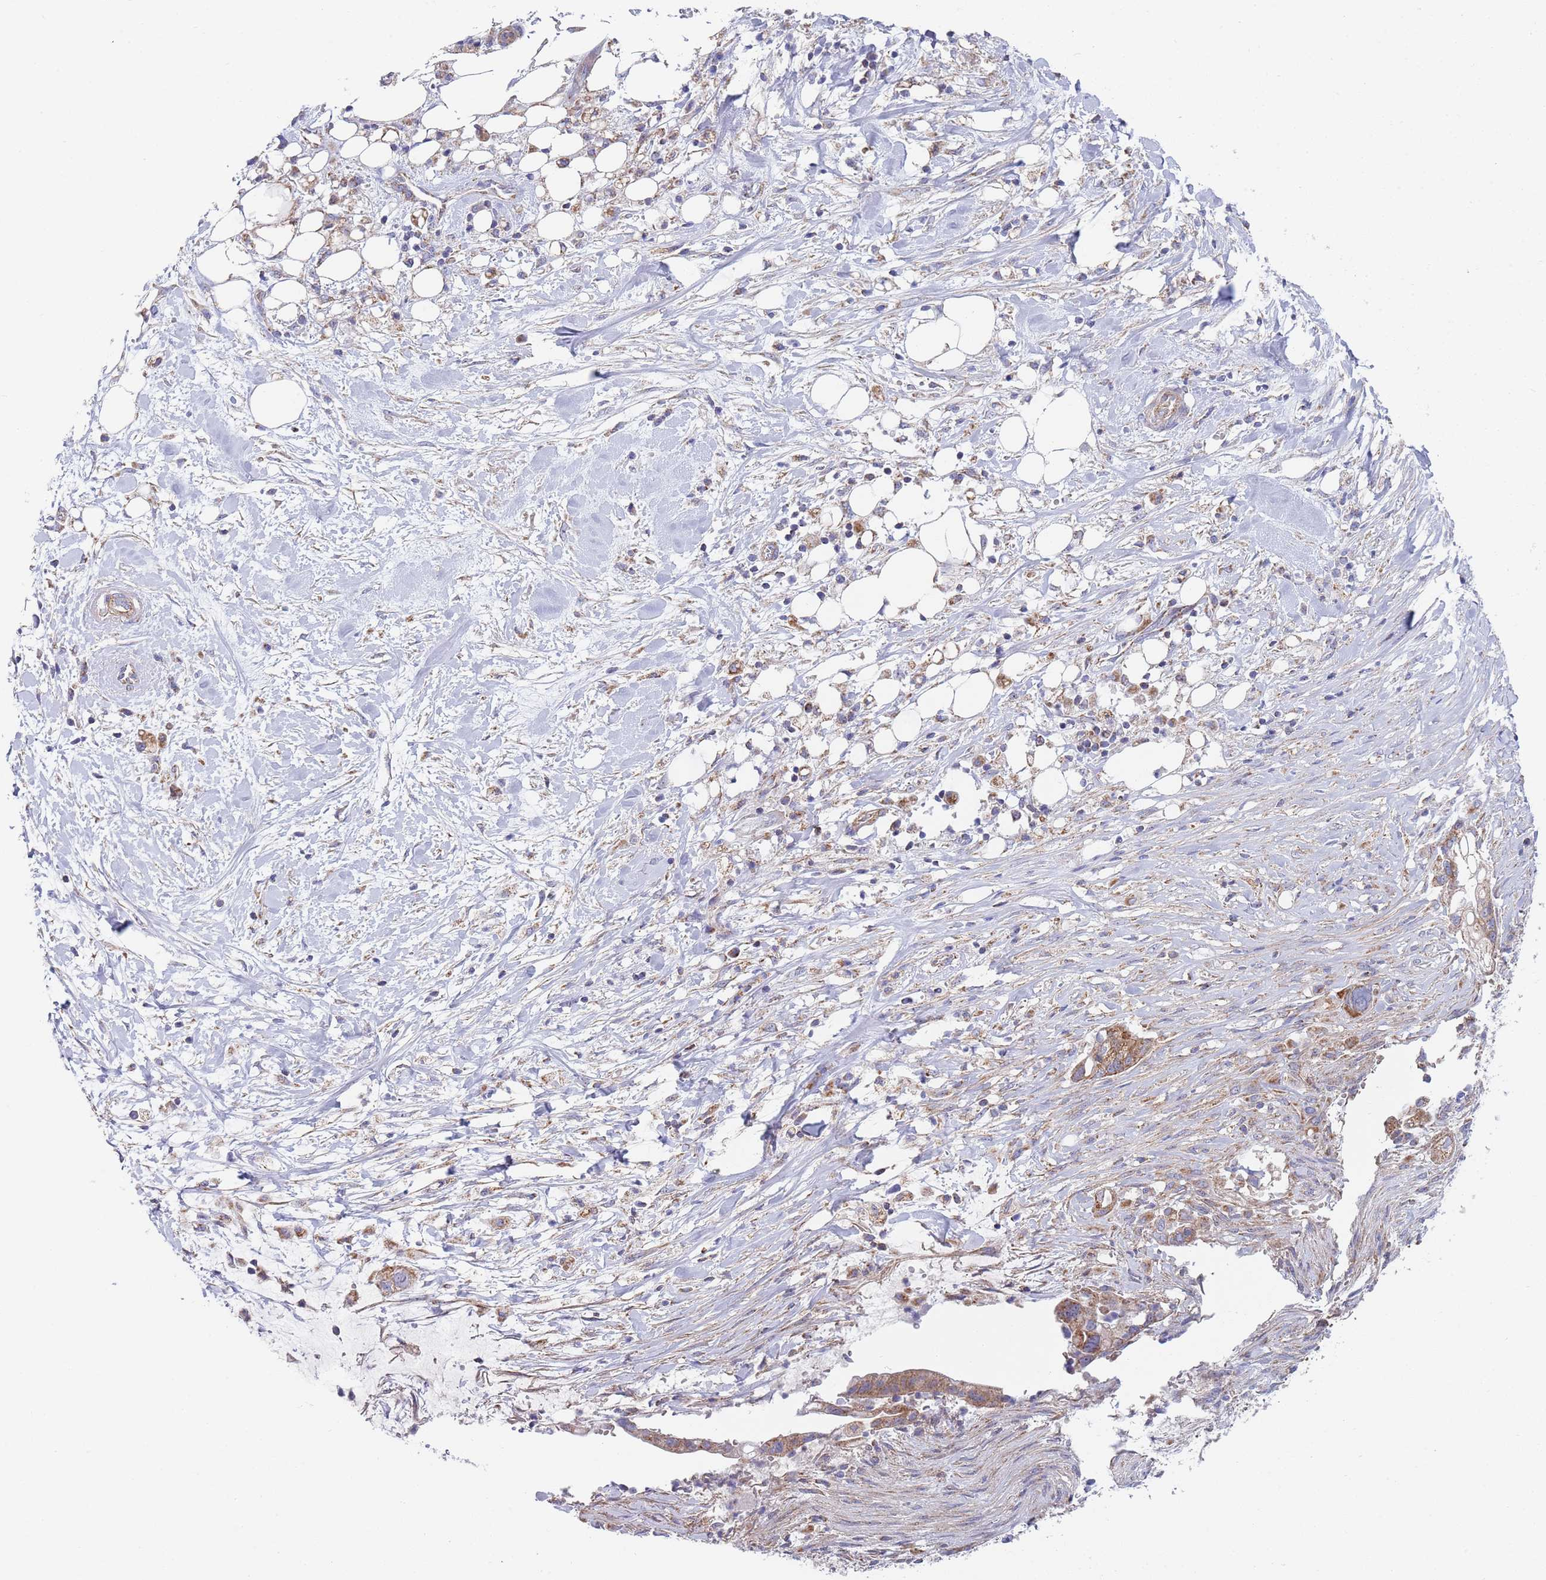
{"staining": {"intensity": "moderate", "quantity": ">75%", "location": "cytoplasmic/membranous"}, "tissue": "pancreatic cancer", "cell_type": "Tumor cells", "image_type": "cancer", "snomed": [{"axis": "morphology", "description": "Adenocarcinoma, NOS"}, {"axis": "topography", "description": "Pancreas"}], "caption": "A brown stain labels moderate cytoplasmic/membranous positivity of a protein in pancreatic adenocarcinoma tumor cells.", "gene": "PWWP3A", "patient": {"sex": "male", "age": 44}}